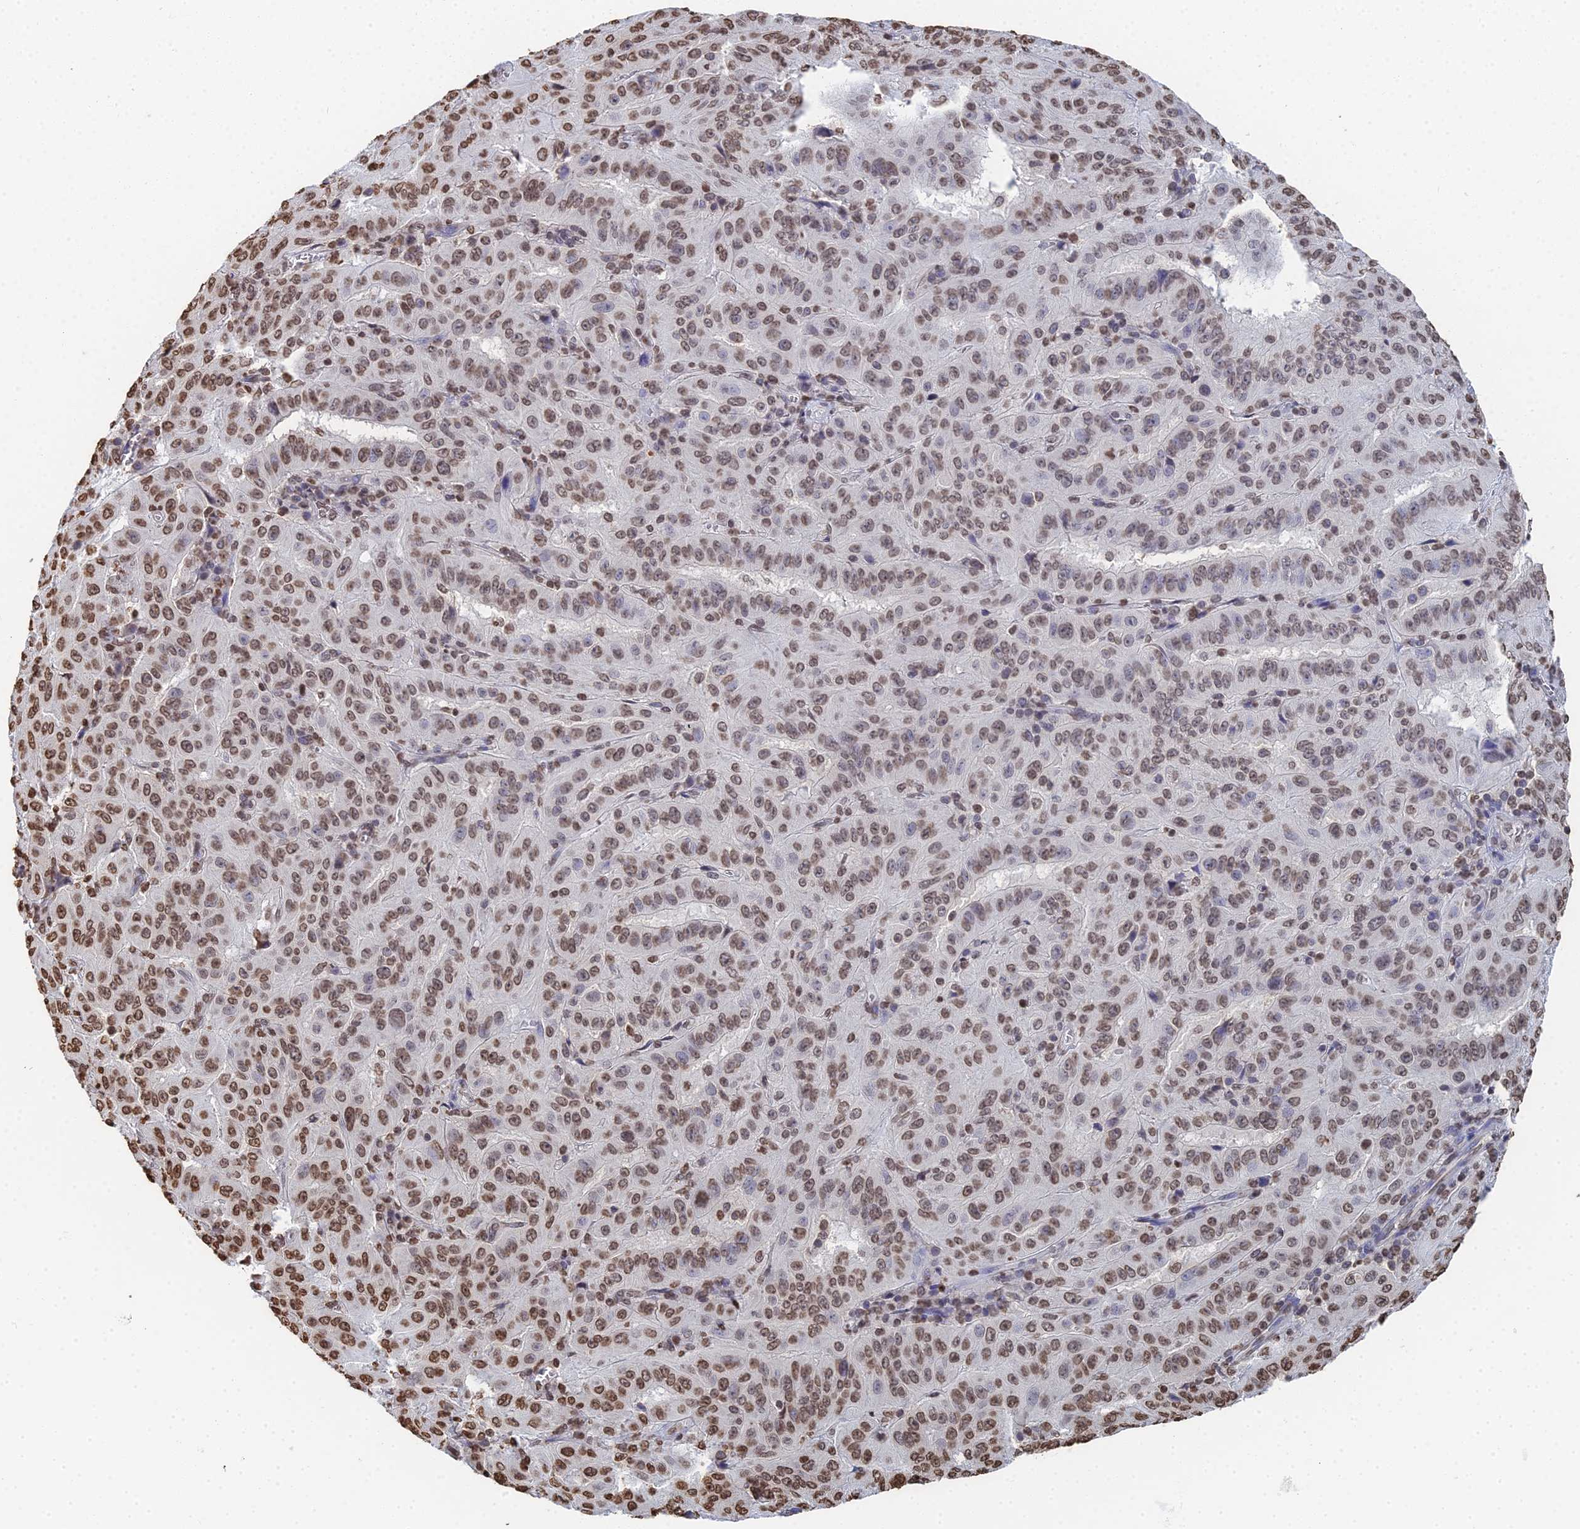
{"staining": {"intensity": "weak", "quantity": ">75%", "location": "nuclear"}, "tissue": "pancreatic cancer", "cell_type": "Tumor cells", "image_type": "cancer", "snomed": [{"axis": "morphology", "description": "Adenocarcinoma, NOS"}, {"axis": "topography", "description": "Pancreas"}], "caption": "Adenocarcinoma (pancreatic) stained for a protein exhibits weak nuclear positivity in tumor cells.", "gene": "GBP3", "patient": {"sex": "male", "age": 63}}